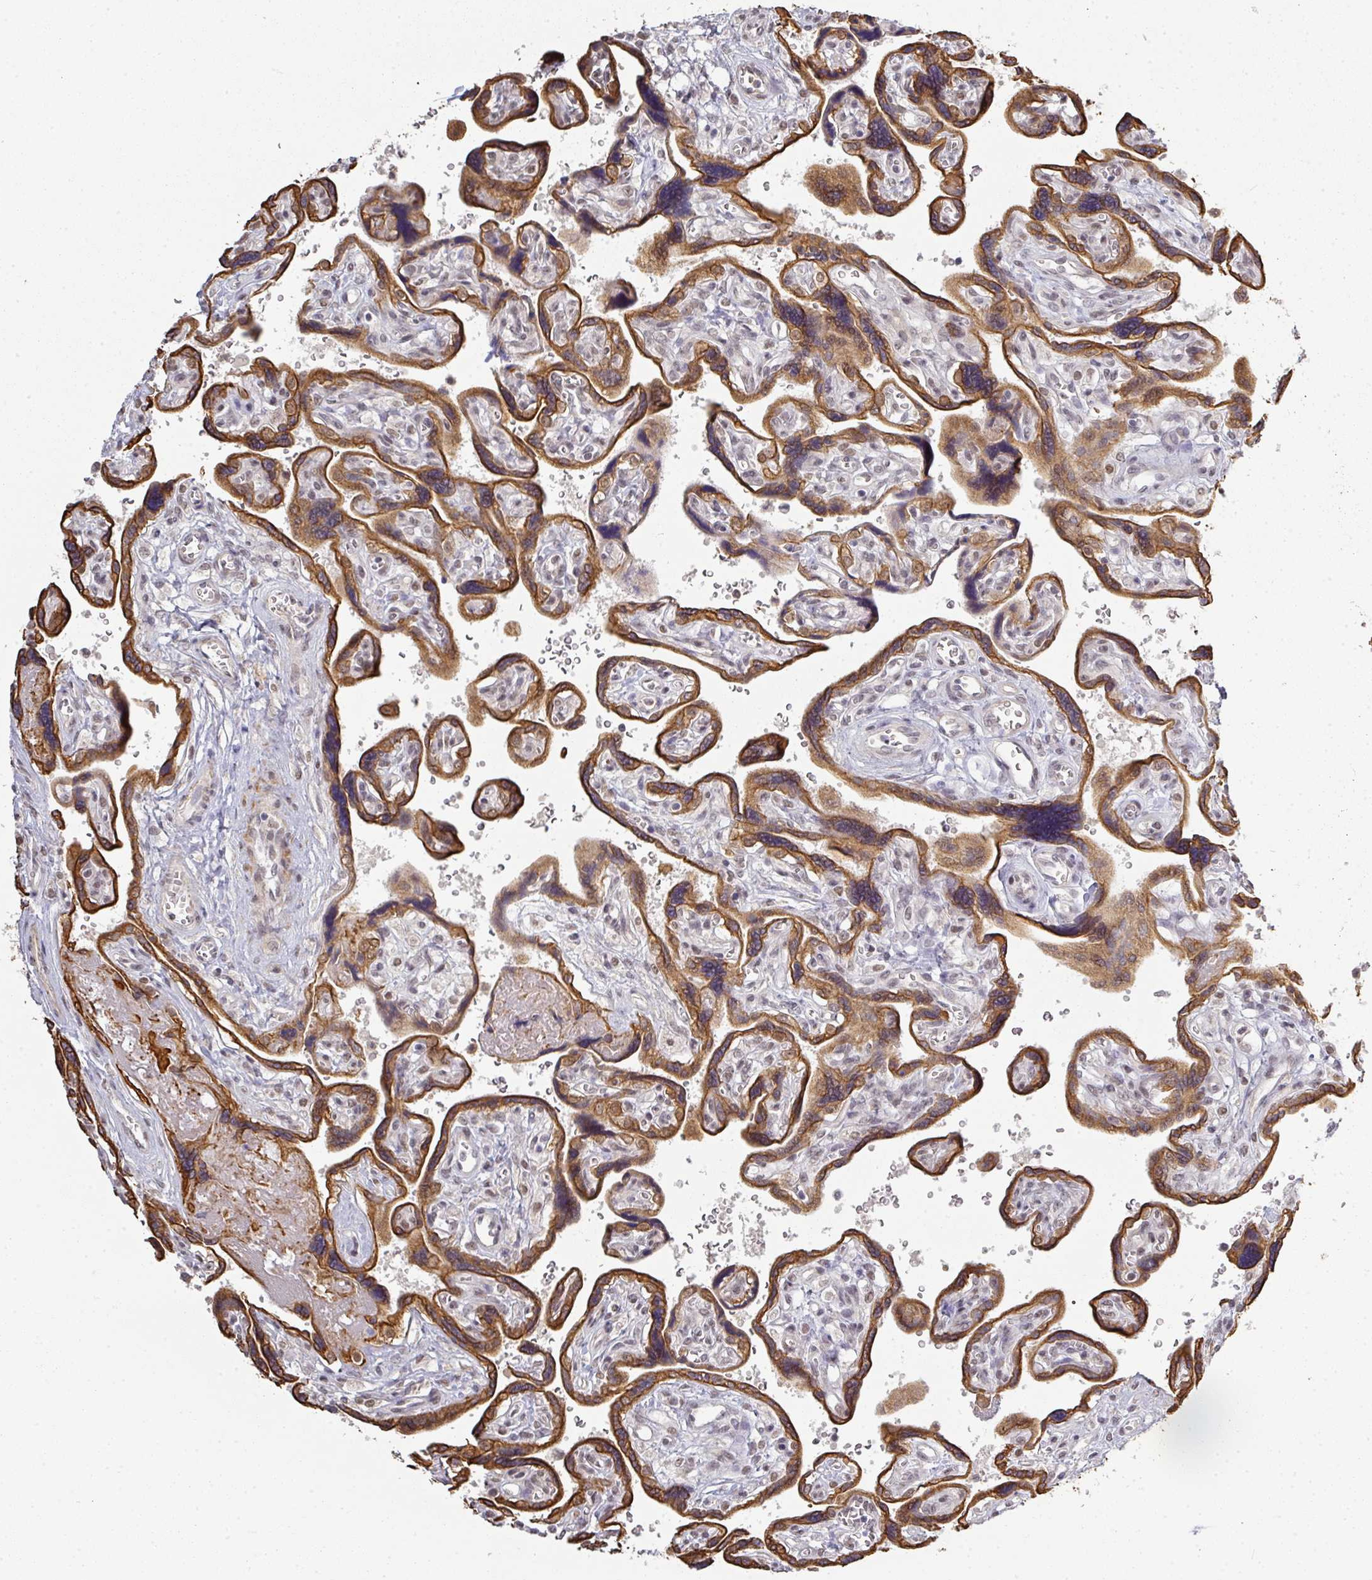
{"staining": {"intensity": "strong", "quantity": ">75%", "location": "cytoplasmic/membranous,nuclear"}, "tissue": "placenta", "cell_type": "Decidual cells", "image_type": "normal", "snomed": [{"axis": "morphology", "description": "Normal tissue, NOS"}, {"axis": "topography", "description": "Placenta"}], "caption": "The image shows a brown stain indicating the presence of a protein in the cytoplasmic/membranous,nuclear of decidual cells in placenta.", "gene": "GTF2H3", "patient": {"sex": "female", "age": 39}}